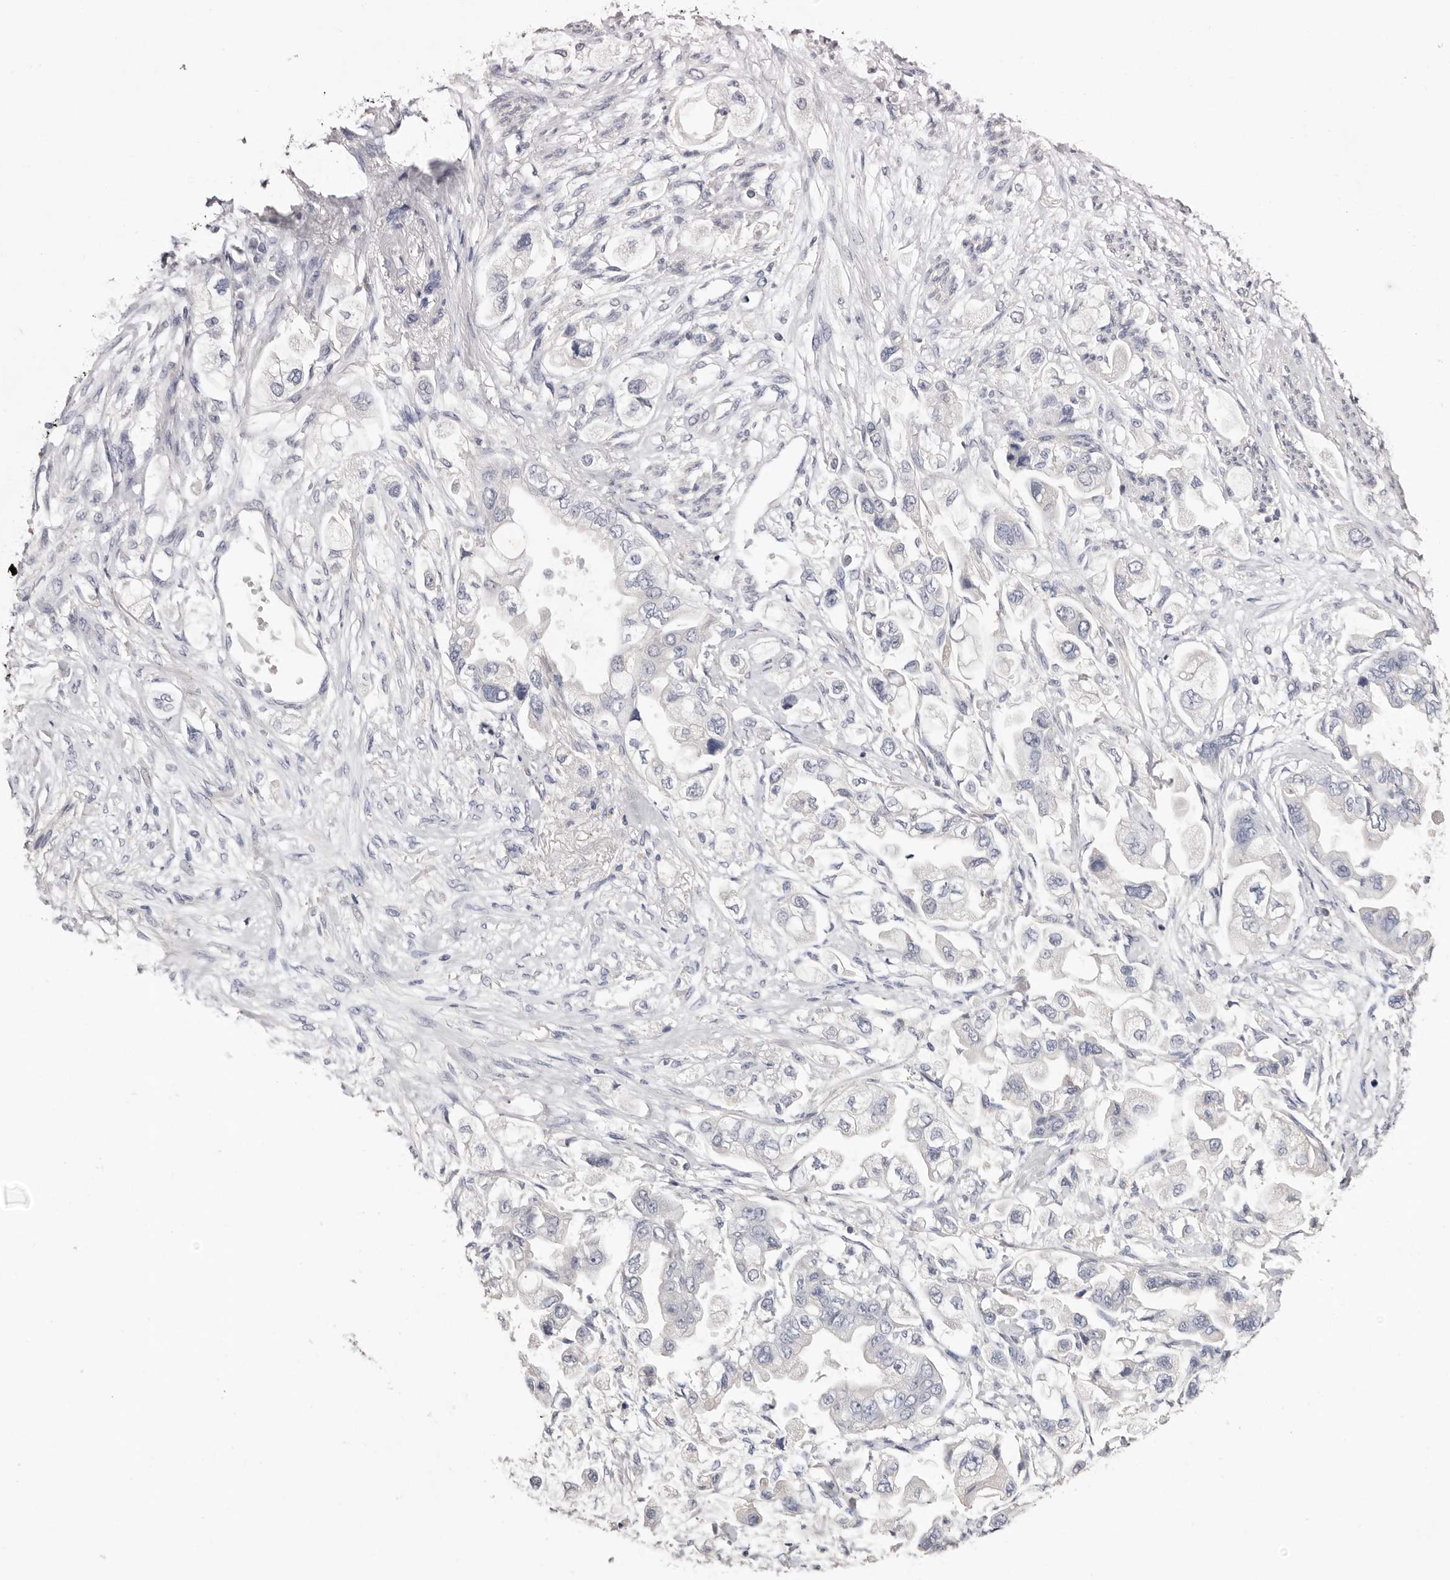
{"staining": {"intensity": "negative", "quantity": "none", "location": "none"}, "tissue": "stomach cancer", "cell_type": "Tumor cells", "image_type": "cancer", "snomed": [{"axis": "morphology", "description": "Adenocarcinoma, NOS"}, {"axis": "topography", "description": "Stomach"}], "caption": "Human stomach cancer (adenocarcinoma) stained for a protein using immunohistochemistry demonstrates no staining in tumor cells.", "gene": "S1PR5", "patient": {"sex": "male", "age": 62}}